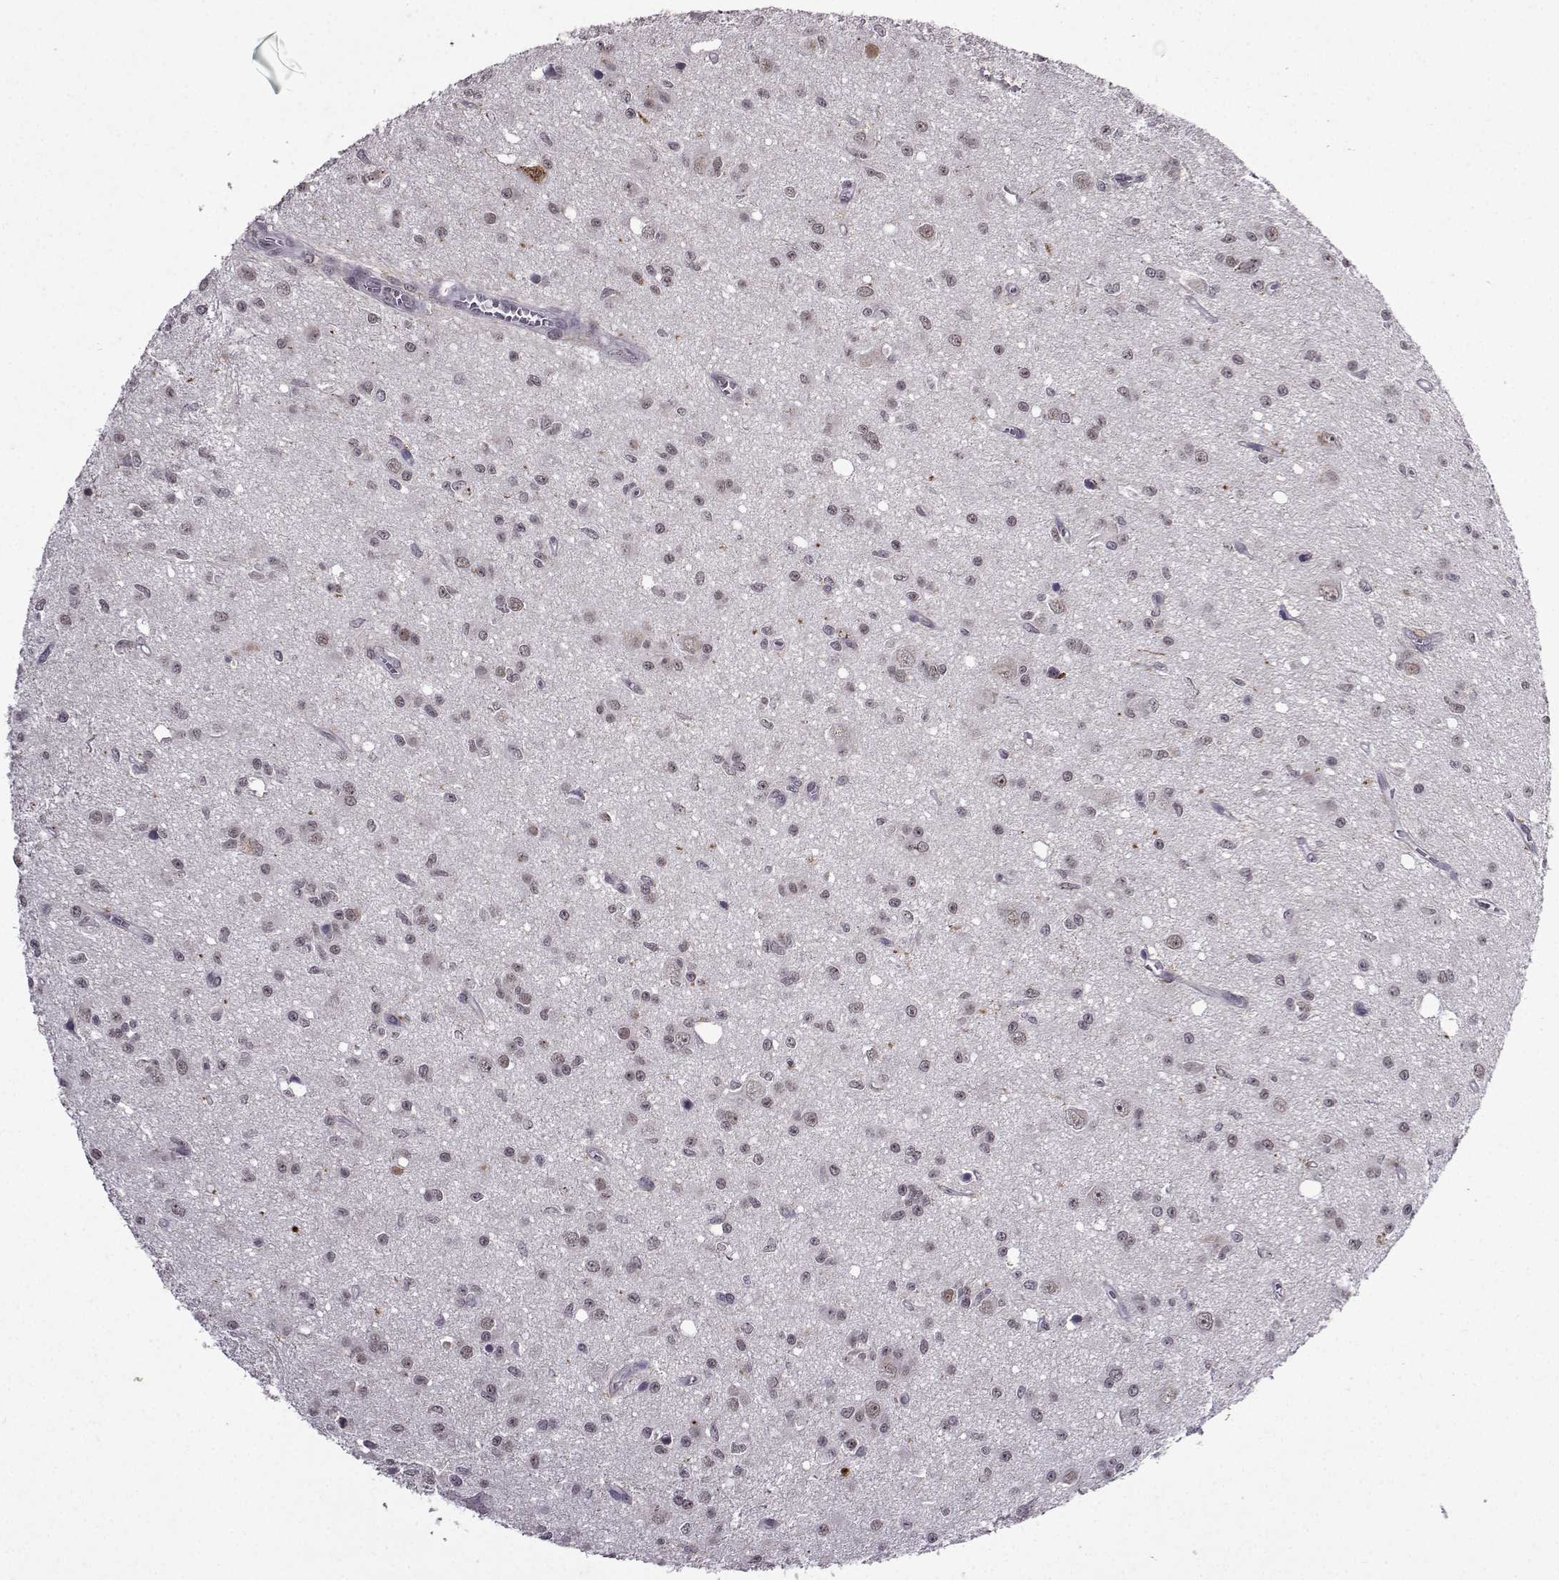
{"staining": {"intensity": "negative", "quantity": "none", "location": "none"}, "tissue": "glioma", "cell_type": "Tumor cells", "image_type": "cancer", "snomed": [{"axis": "morphology", "description": "Glioma, malignant, Low grade"}, {"axis": "topography", "description": "Brain"}], "caption": "The immunohistochemistry (IHC) photomicrograph has no significant expression in tumor cells of malignant low-grade glioma tissue. (DAB immunohistochemistry with hematoxylin counter stain).", "gene": "CCL28", "patient": {"sex": "female", "age": 45}}